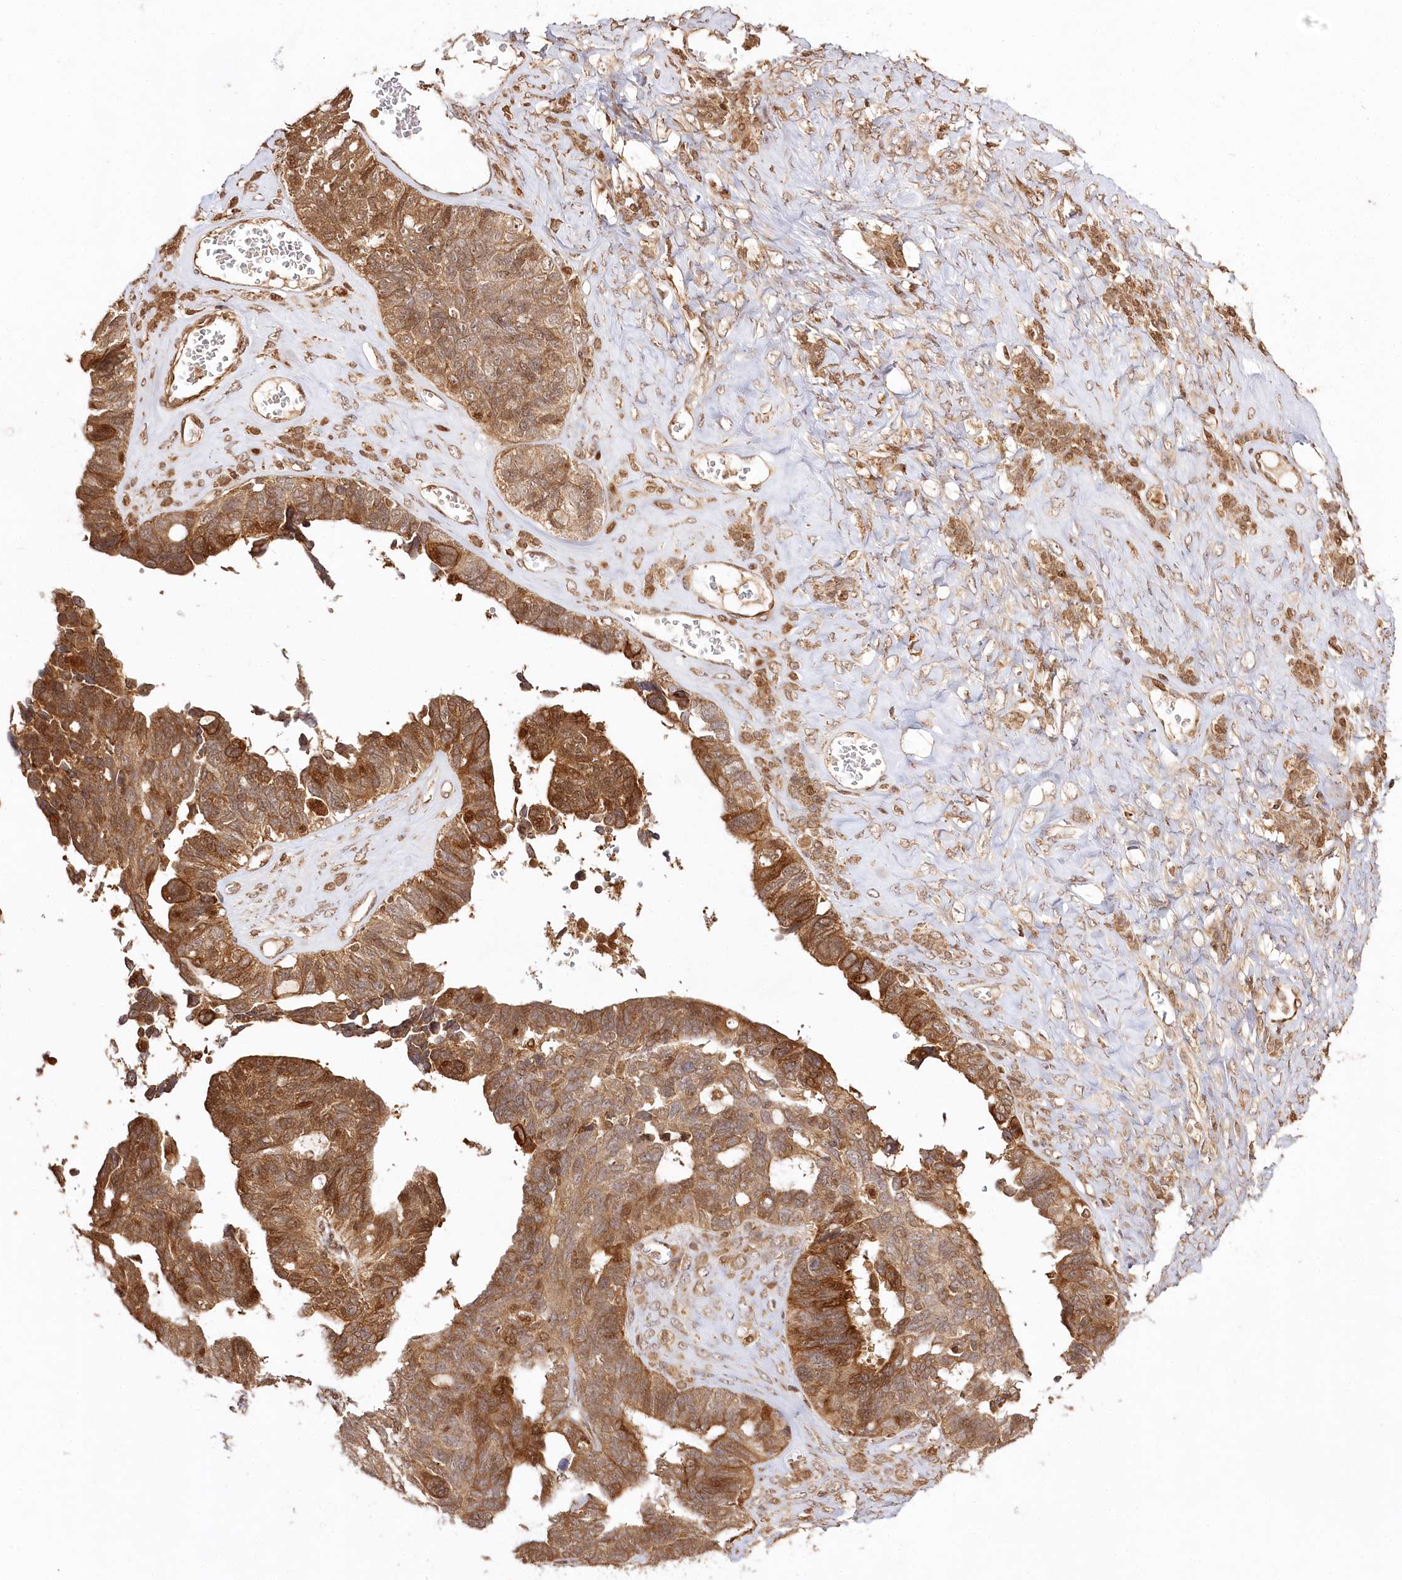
{"staining": {"intensity": "strong", "quantity": ">75%", "location": "cytoplasmic/membranous,nuclear"}, "tissue": "ovarian cancer", "cell_type": "Tumor cells", "image_type": "cancer", "snomed": [{"axis": "morphology", "description": "Cystadenocarcinoma, serous, NOS"}, {"axis": "topography", "description": "Ovary"}], "caption": "Protein staining of ovarian cancer (serous cystadenocarcinoma) tissue shows strong cytoplasmic/membranous and nuclear expression in approximately >75% of tumor cells.", "gene": "ULK2", "patient": {"sex": "female", "age": 79}}